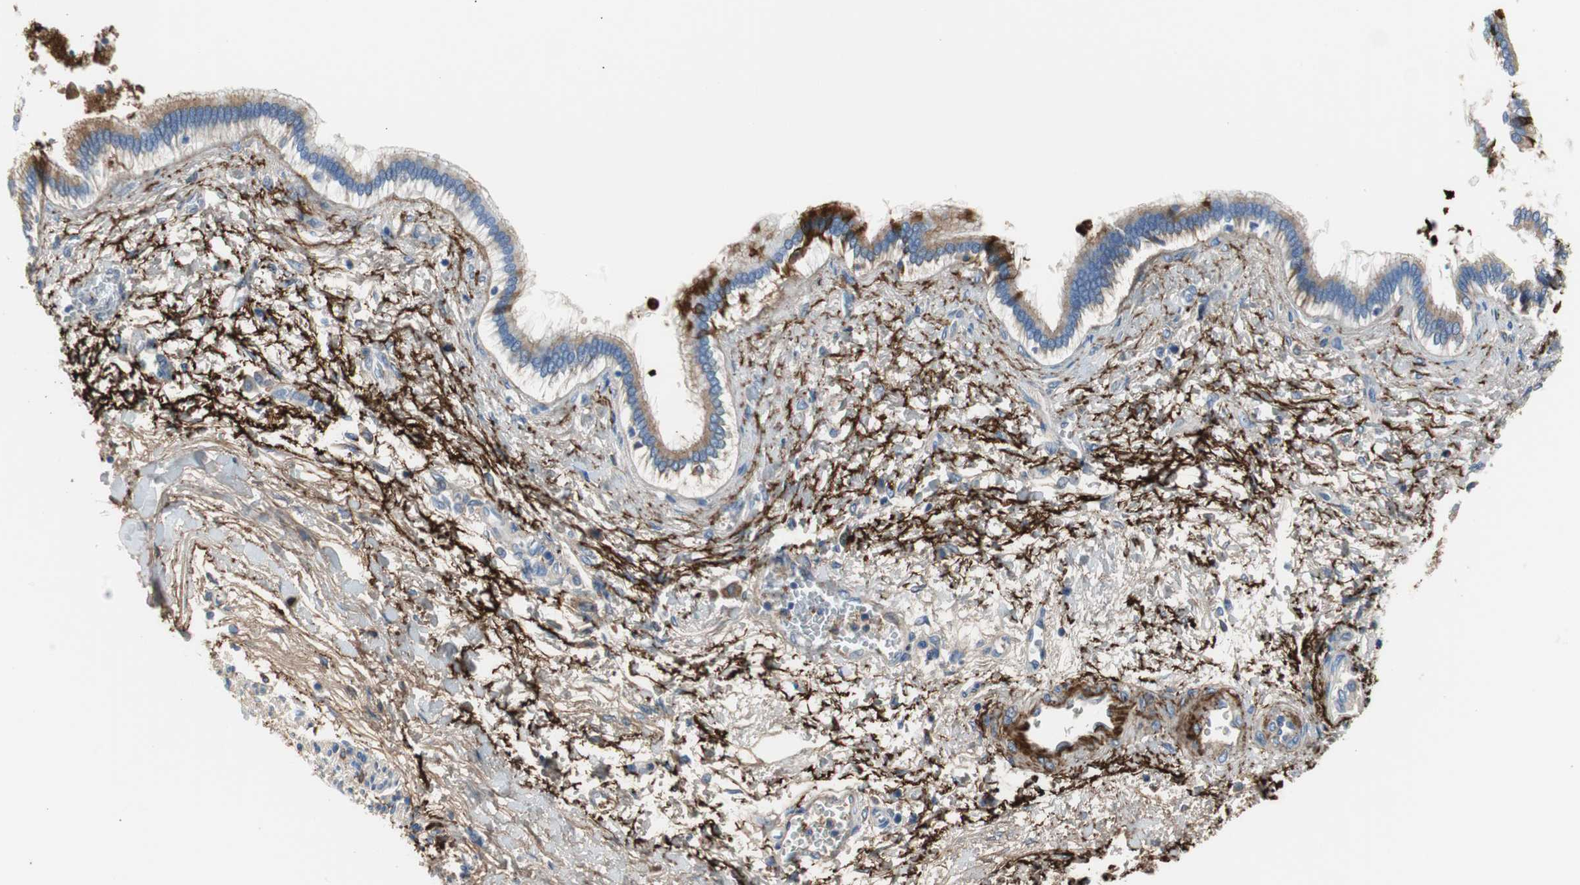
{"staining": {"intensity": "moderate", "quantity": ">75%", "location": "cytoplasmic/membranous"}, "tissue": "liver cancer", "cell_type": "Tumor cells", "image_type": "cancer", "snomed": [{"axis": "morphology", "description": "Cholangiocarcinoma"}, {"axis": "topography", "description": "Liver"}], "caption": "Human liver cholangiocarcinoma stained with a protein marker shows moderate staining in tumor cells.", "gene": "APCS", "patient": {"sex": "male", "age": 50}}